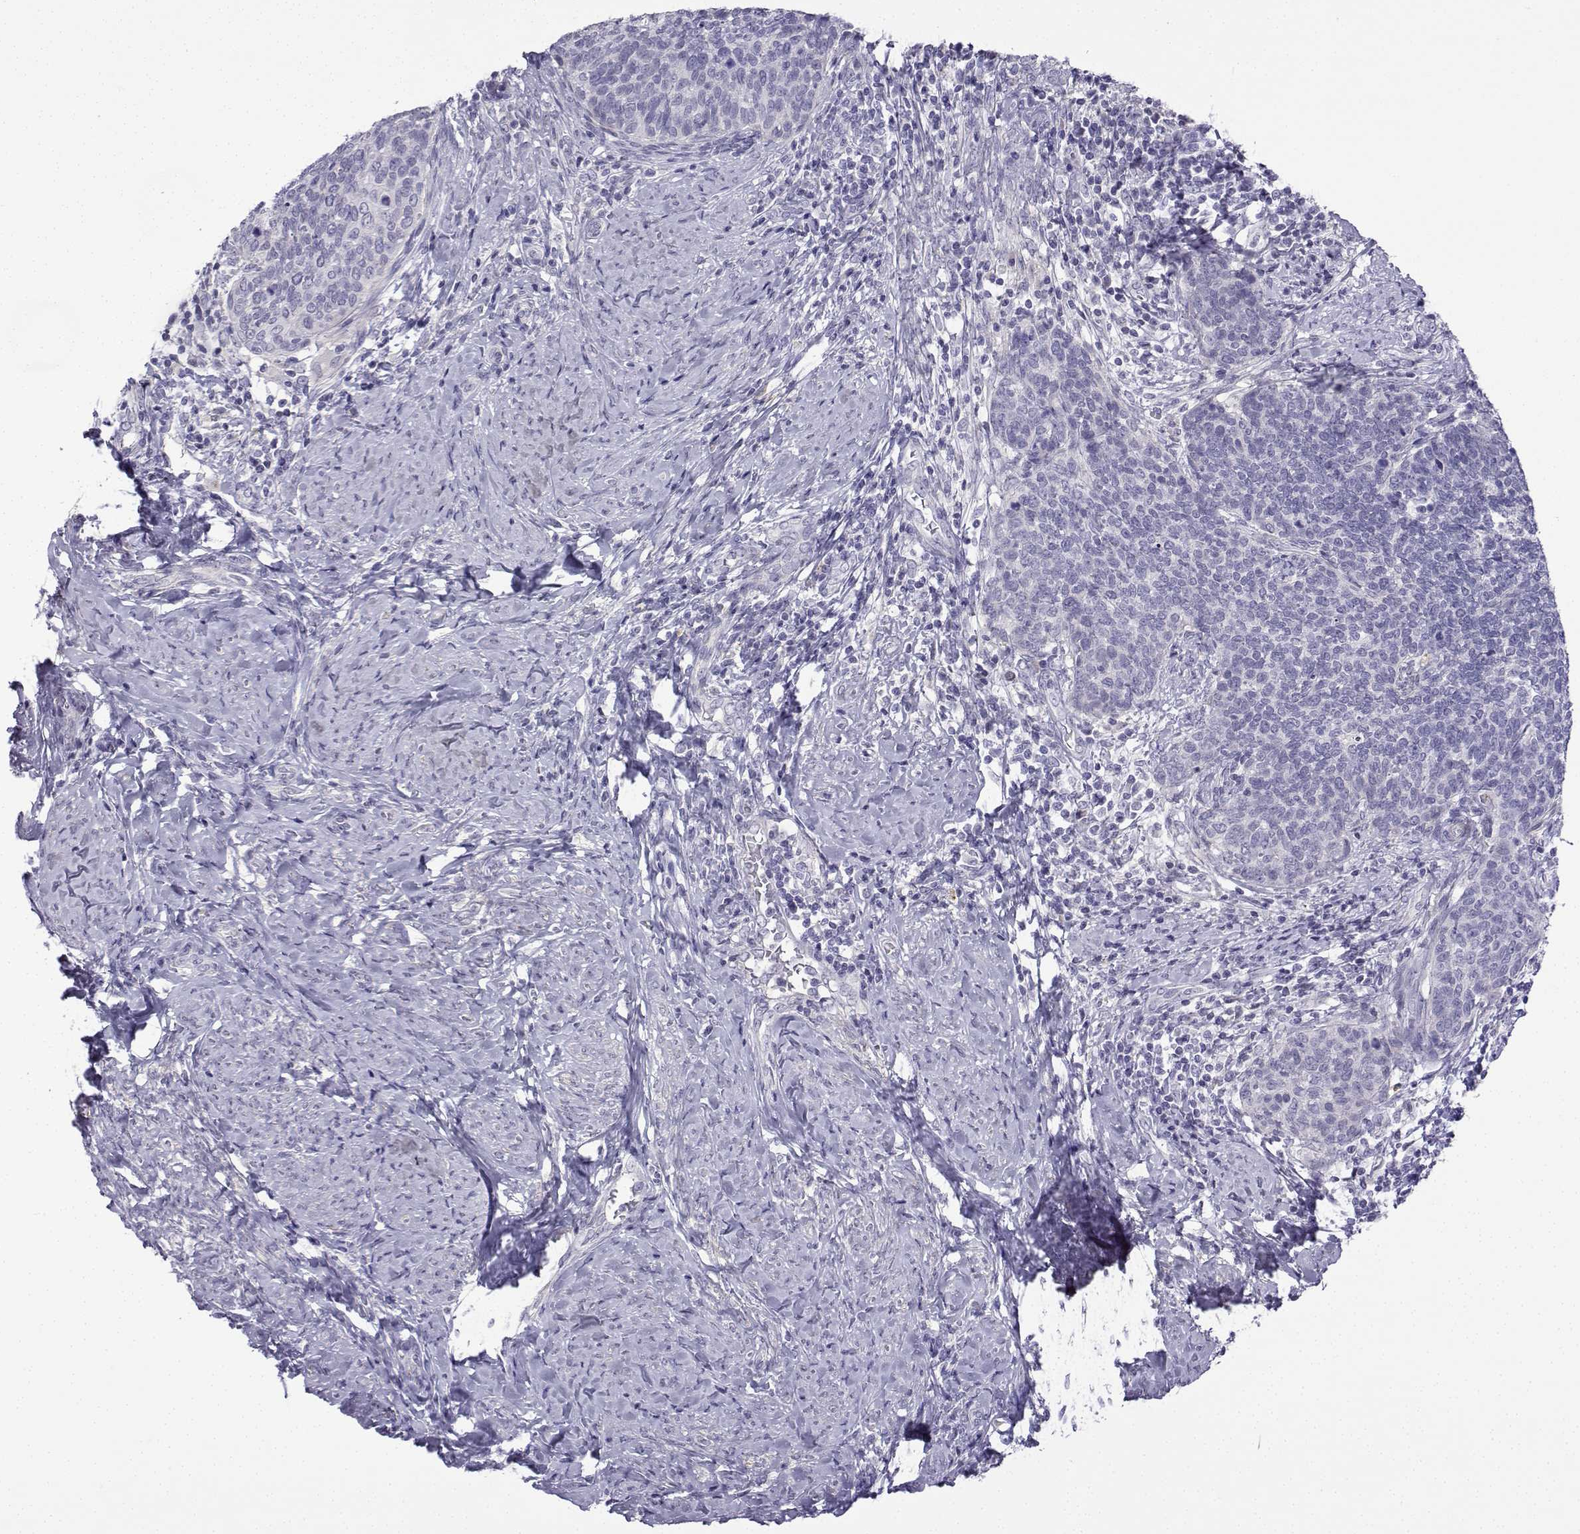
{"staining": {"intensity": "negative", "quantity": "none", "location": "none"}, "tissue": "cervical cancer", "cell_type": "Tumor cells", "image_type": "cancer", "snomed": [{"axis": "morphology", "description": "Normal tissue, NOS"}, {"axis": "morphology", "description": "Squamous cell carcinoma, NOS"}, {"axis": "topography", "description": "Cervix"}], "caption": "The IHC micrograph has no significant staining in tumor cells of cervical cancer (squamous cell carcinoma) tissue.", "gene": "SPACA7", "patient": {"sex": "female", "age": 39}}